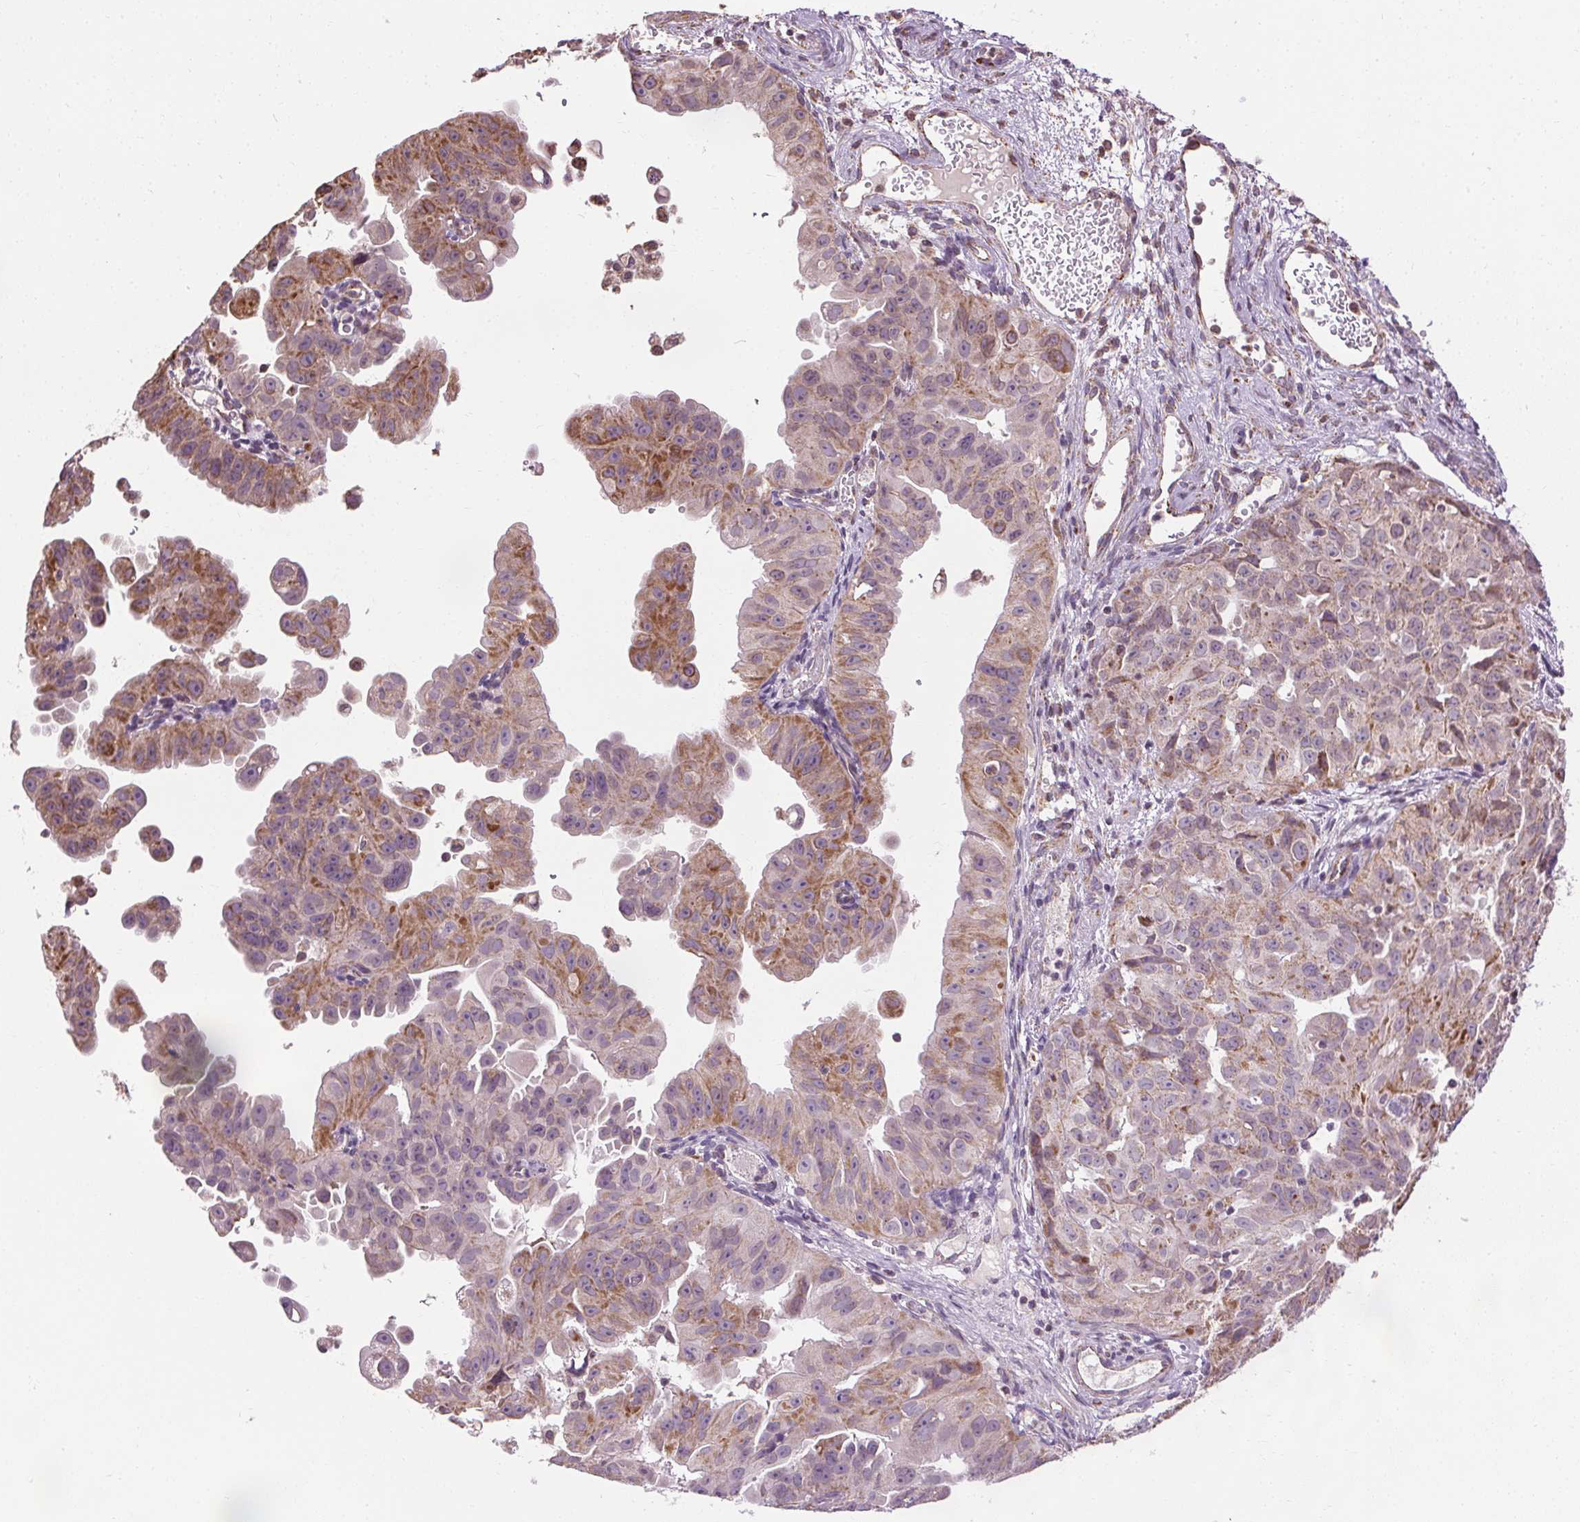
{"staining": {"intensity": "moderate", "quantity": "<25%", "location": "cytoplasmic/membranous"}, "tissue": "ovarian cancer", "cell_type": "Tumor cells", "image_type": "cancer", "snomed": [{"axis": "morphology", "description": "Carcinoma, endometroid"}, {"axis": "topography", "description": "Ovary"}], "caption": "Brown immunohistochemical staining in human endometroid carcinoma (ovarian) shows moderate cytoplasmic/membranous staining in approximately <25% of tumor cells.", "gene": "LFNG", "patient": {"sex": "female", "age": 85}}